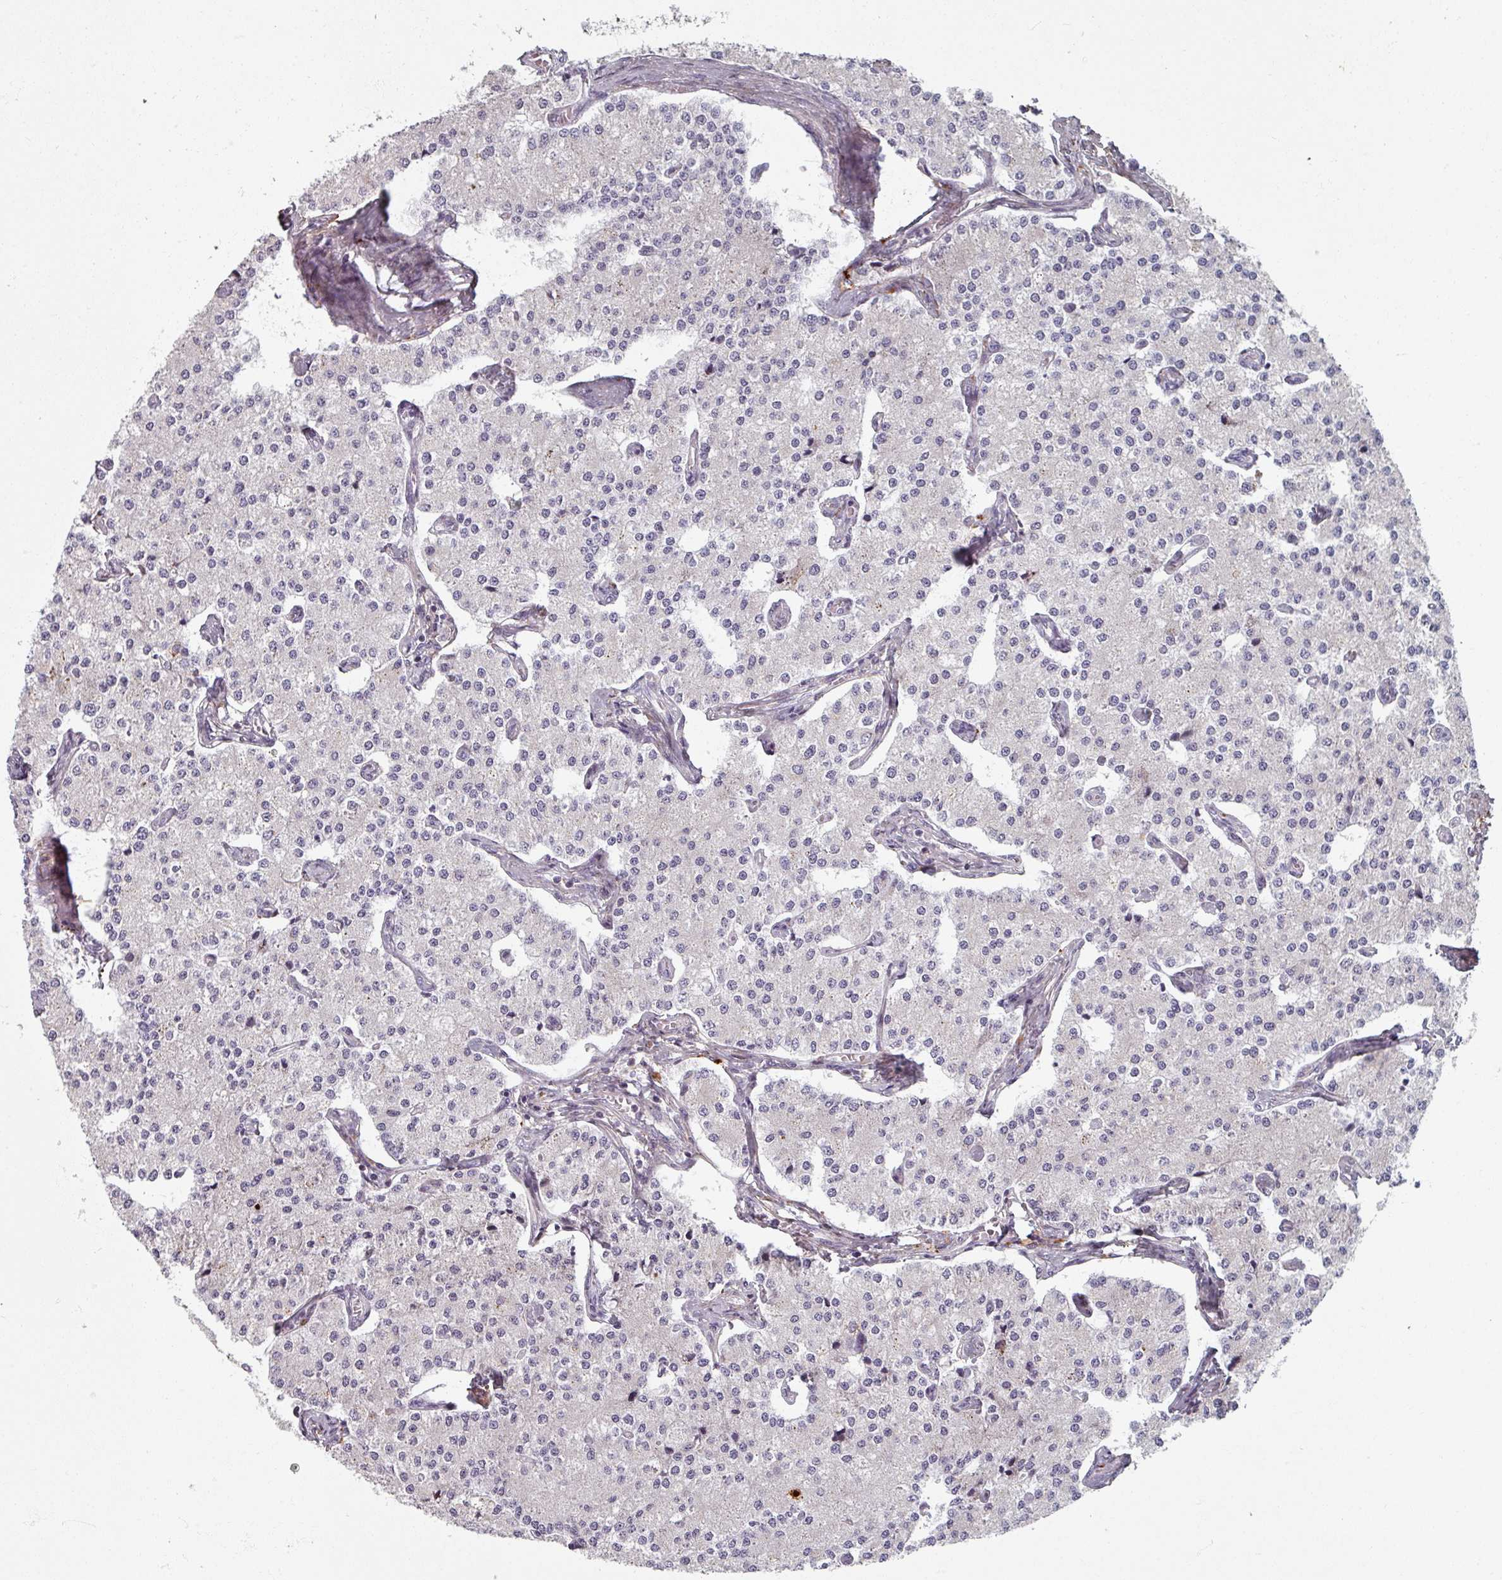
{"staining": {"intensity": "negative", "quantity": "none", "location": "none"}, "tissue": "carcinoid", "cell_type": "Tumor cells", "image_type": "cancer", "snomed": [{"axis": "morphology", "description": "Carcinoid, malignant, NOS"}, {"axis": "topography", "description": "Colon"}], "caption": "Tumor cells show no significant protein positivity in malignant carcinoid.", "gene": "CYB5RL", "patient": {"sex": "female", "age": 52}}